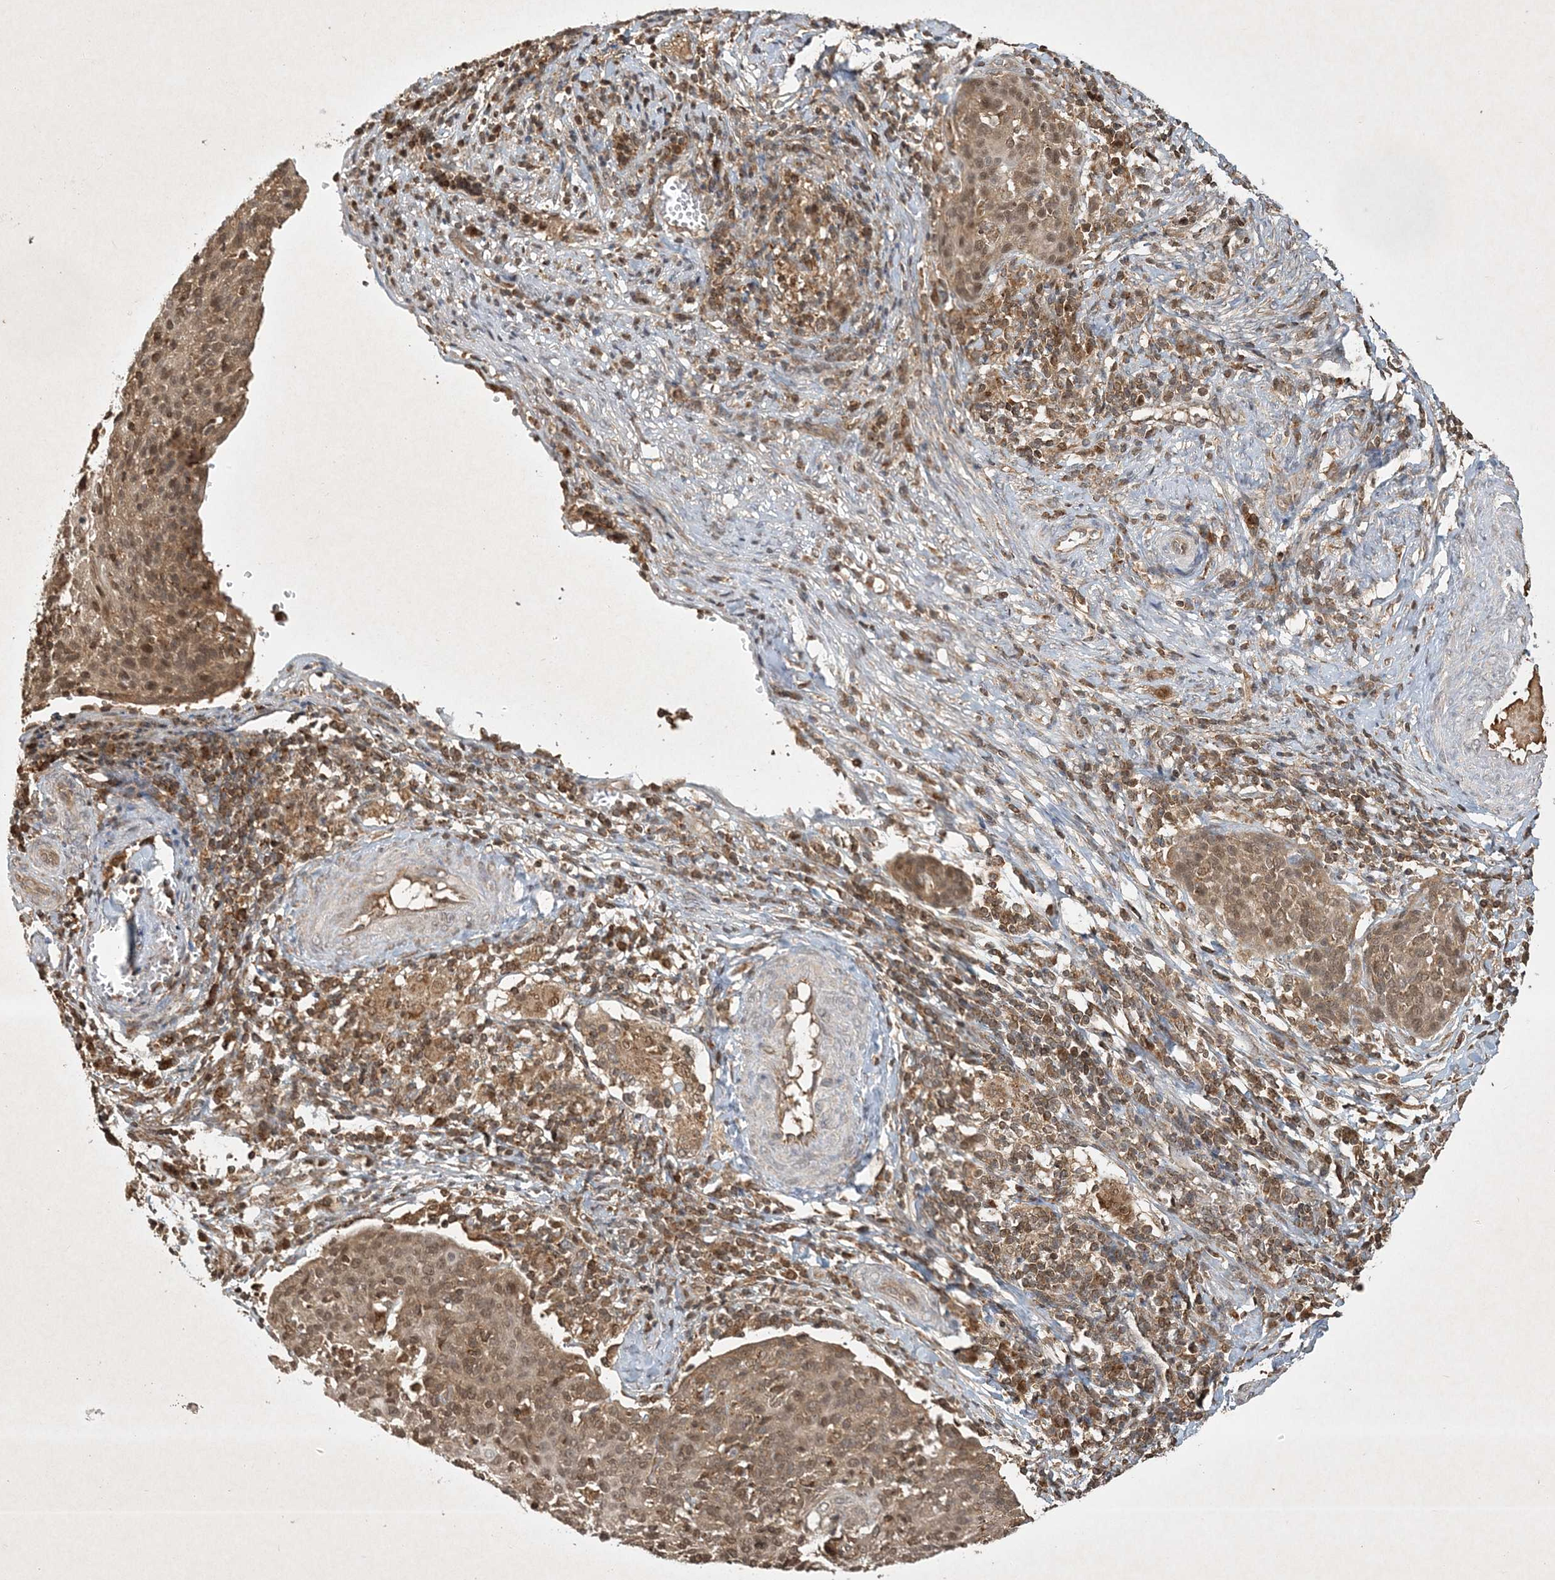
{"staining": {"intensity": "weak", "quantity": ">75%", "location": "cytoplasmic/membranous,nuclear"}, "tissue": "cervical cancer", "cell_type": "Tumor cells", "image_type": "cancer", "snomed": [{"axis": "morphology", "description": "Squamous cell carcinoma, NOS"}, {"axis": "topography", "description": "Cervix"}], "caption": "Weak cytoplasmic/membranous and nuclear staining is seen in about >75% of tumor cells in cervical cancer (squamous cell carcinoma).", "gene": "PLTP", "patient": {"sex": "female", "age": 38}}